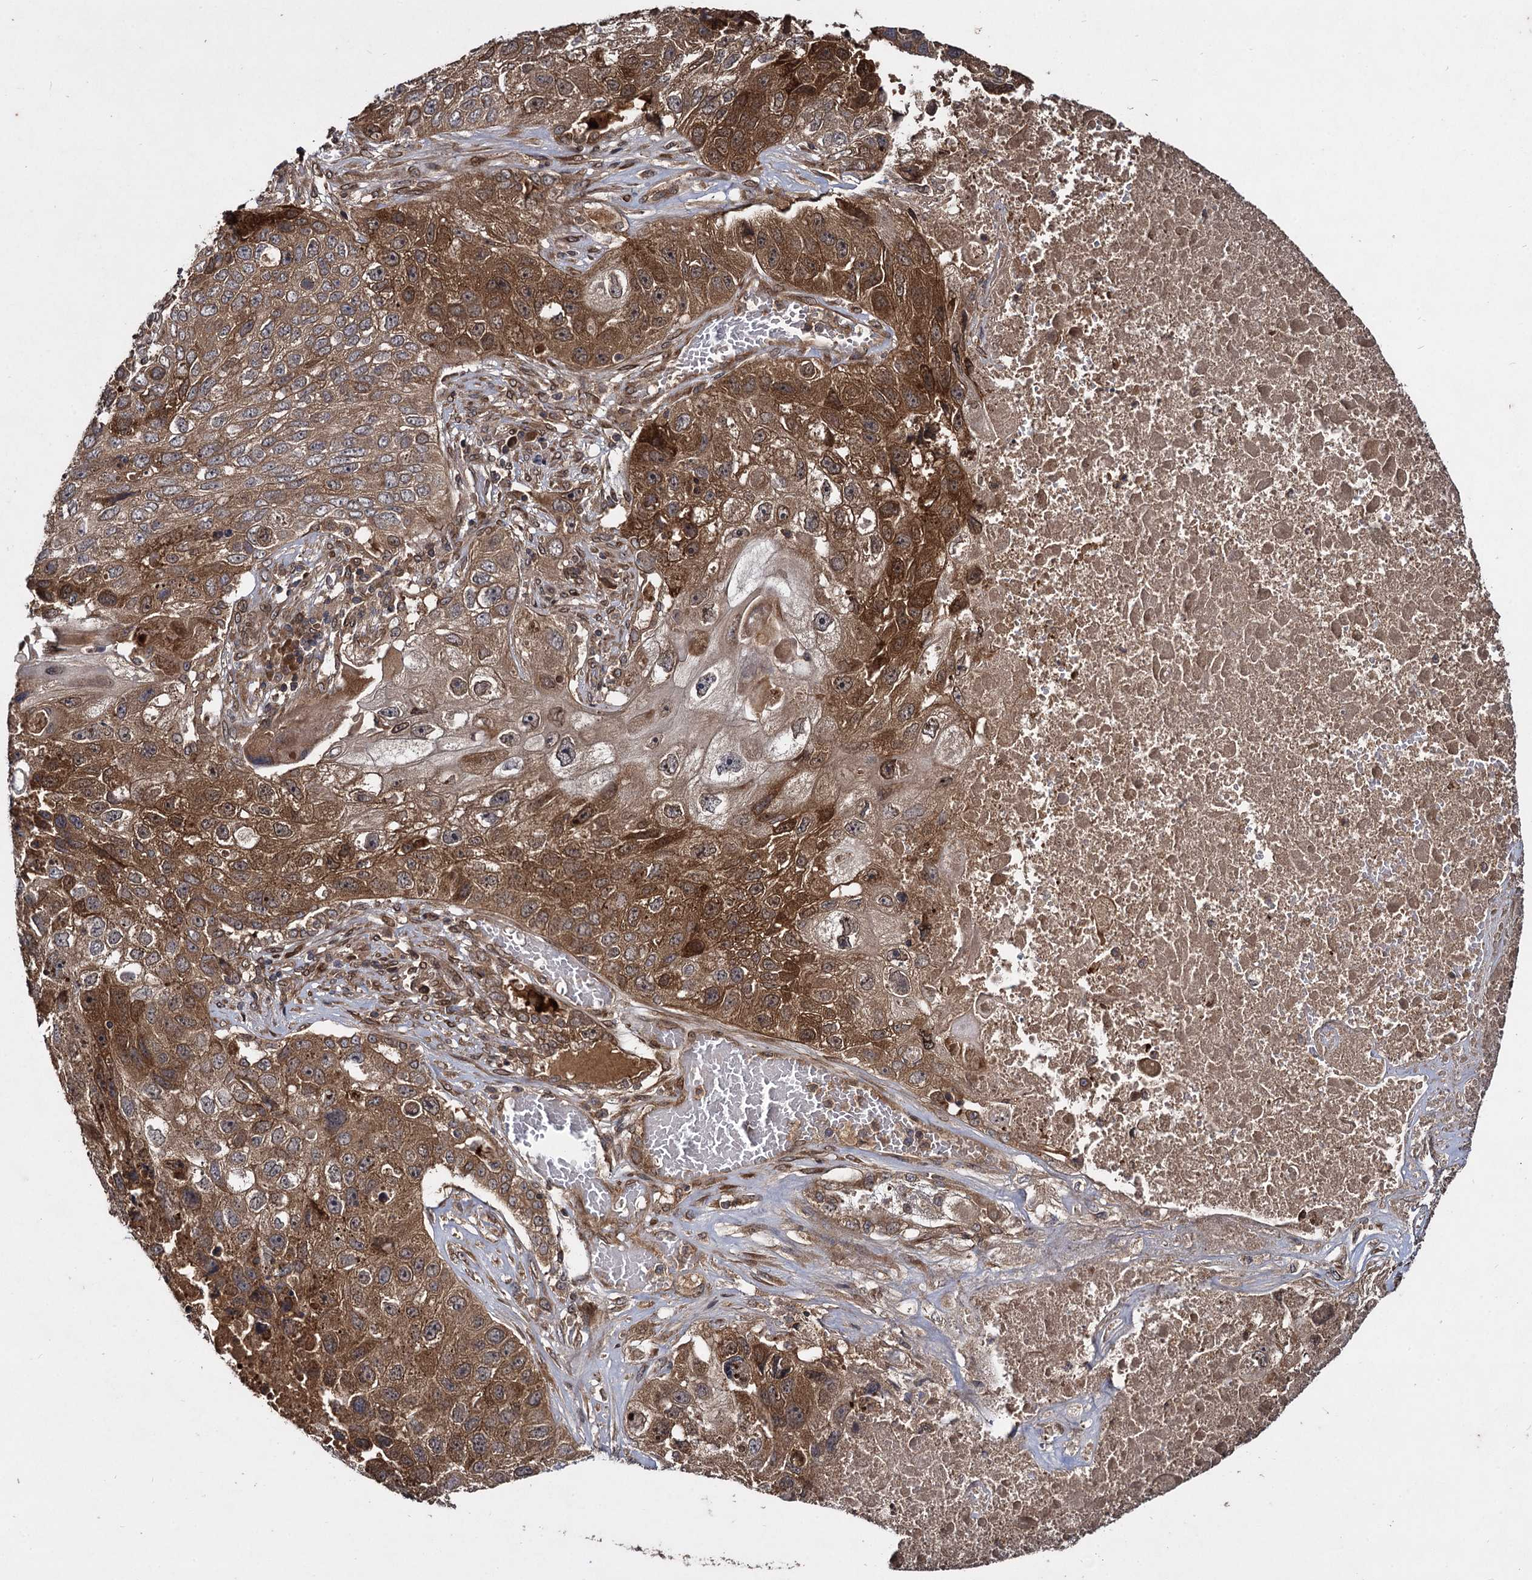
{"staining": {"intensity": "strong", "quantity": ">75%", "location": "cytoplasmic/membranous"}, "tissue": "lung cancer", "cell_type": "Tumor cells", "image_type": "cancer", "snomed": [{"axis": "morphology", "description": "Squamous cell carcinoma, NOS"}, {"axis": "topography", "description": "Lung"}], "caption": "Immunohistochemistry of lung cancer shows high levels of strong cytoplasmic/membranous staining in about >75% of tumor cells.", "gene": "DCP1B", "patient": {"sex": "male", "age": 61}}